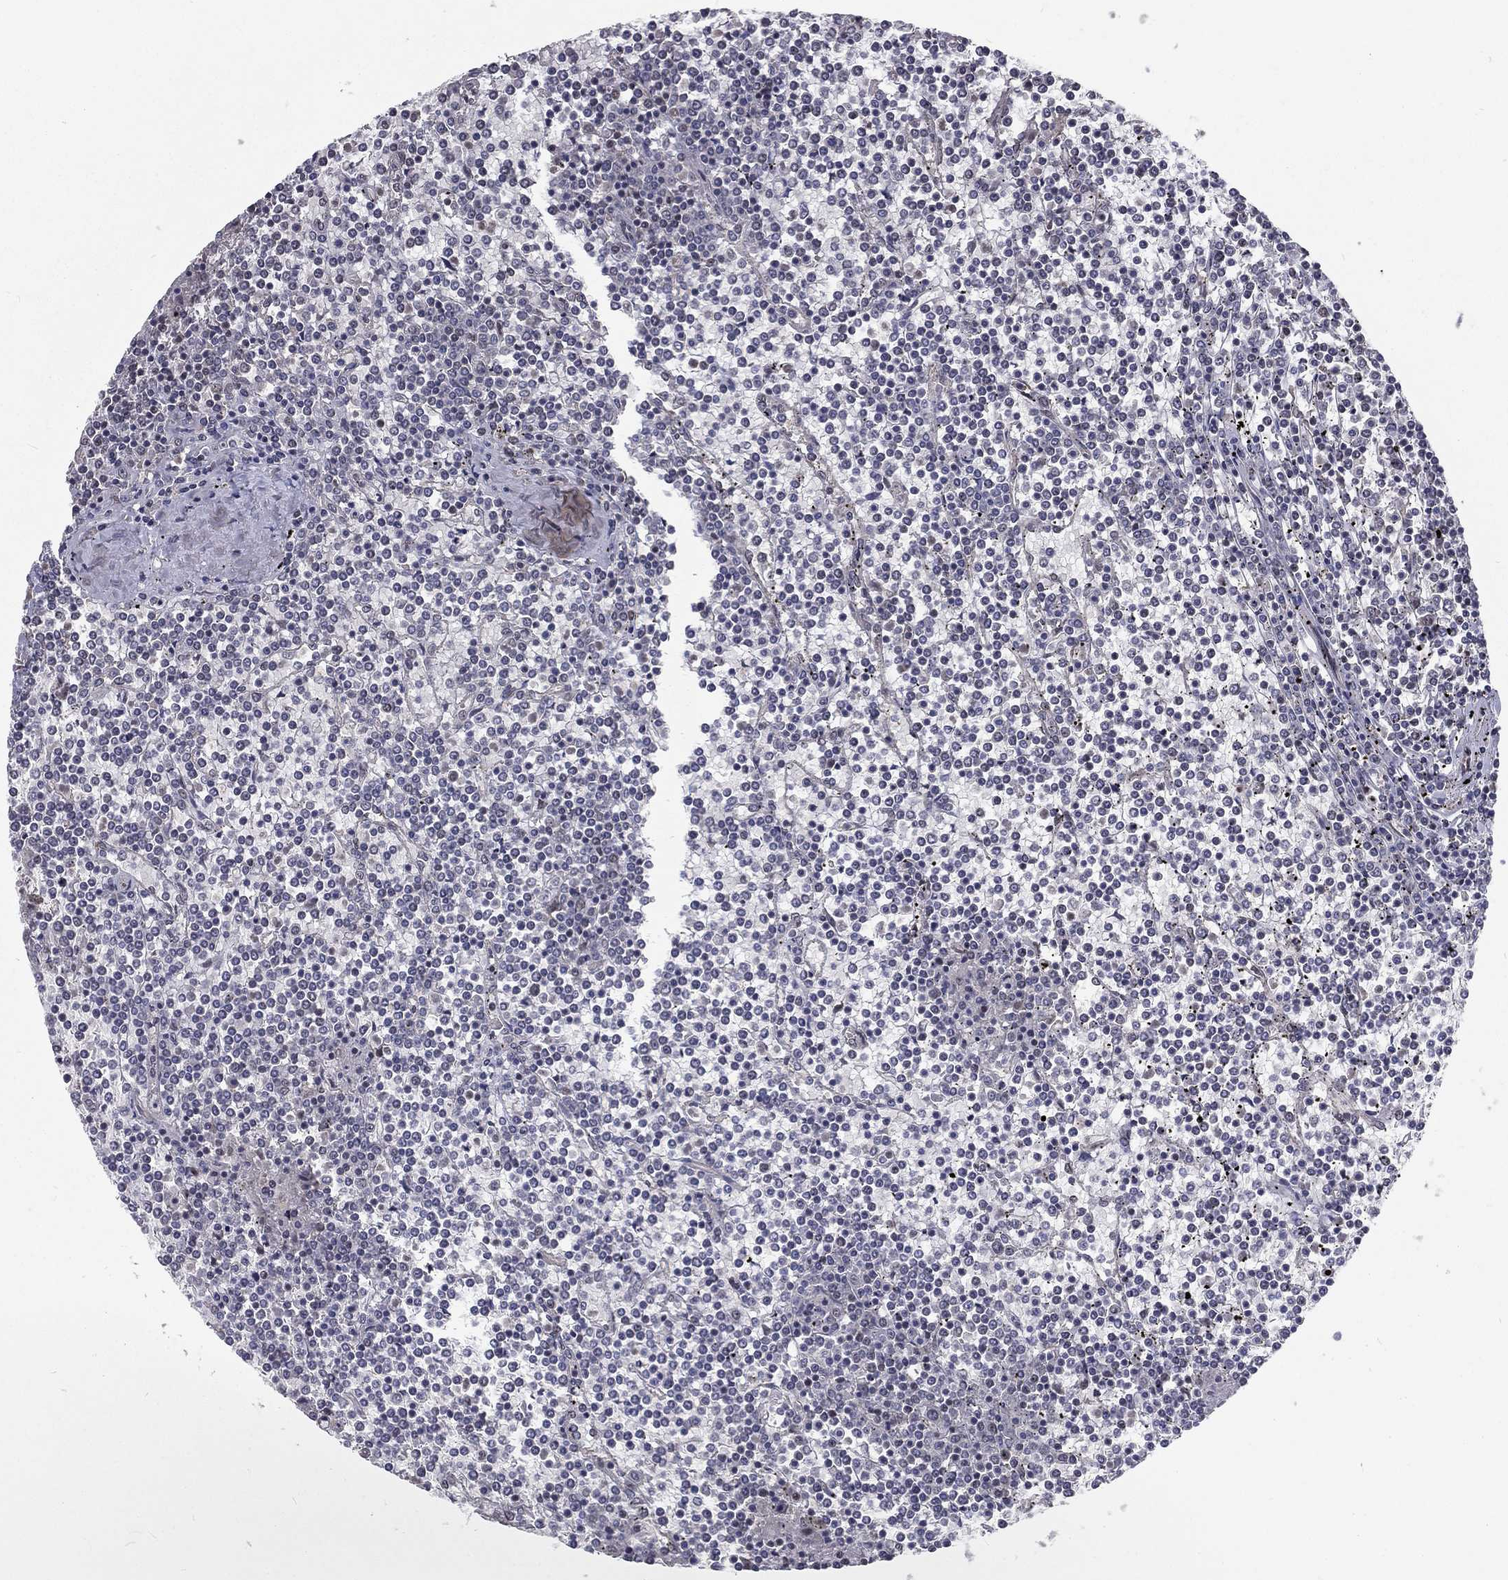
{"staining": {"intensity": "negative", "quantity": "none", "location": "none"}, "tissue": "lymphoma", "cell_type": "Tumor cells", "image_type": "cancer", "snomed": [{"axis": "morphology", "description": "Malignant lymphoma, non-Hodgkin's type, Low grade"}, {"axis": "topography", "description": "Spleen"}], "caption": "The histopathology image exhibits no staining of tumor cells in lymphoma.", "gene": "ZBED1", "patient": {"sex": "female", "age": 19}}